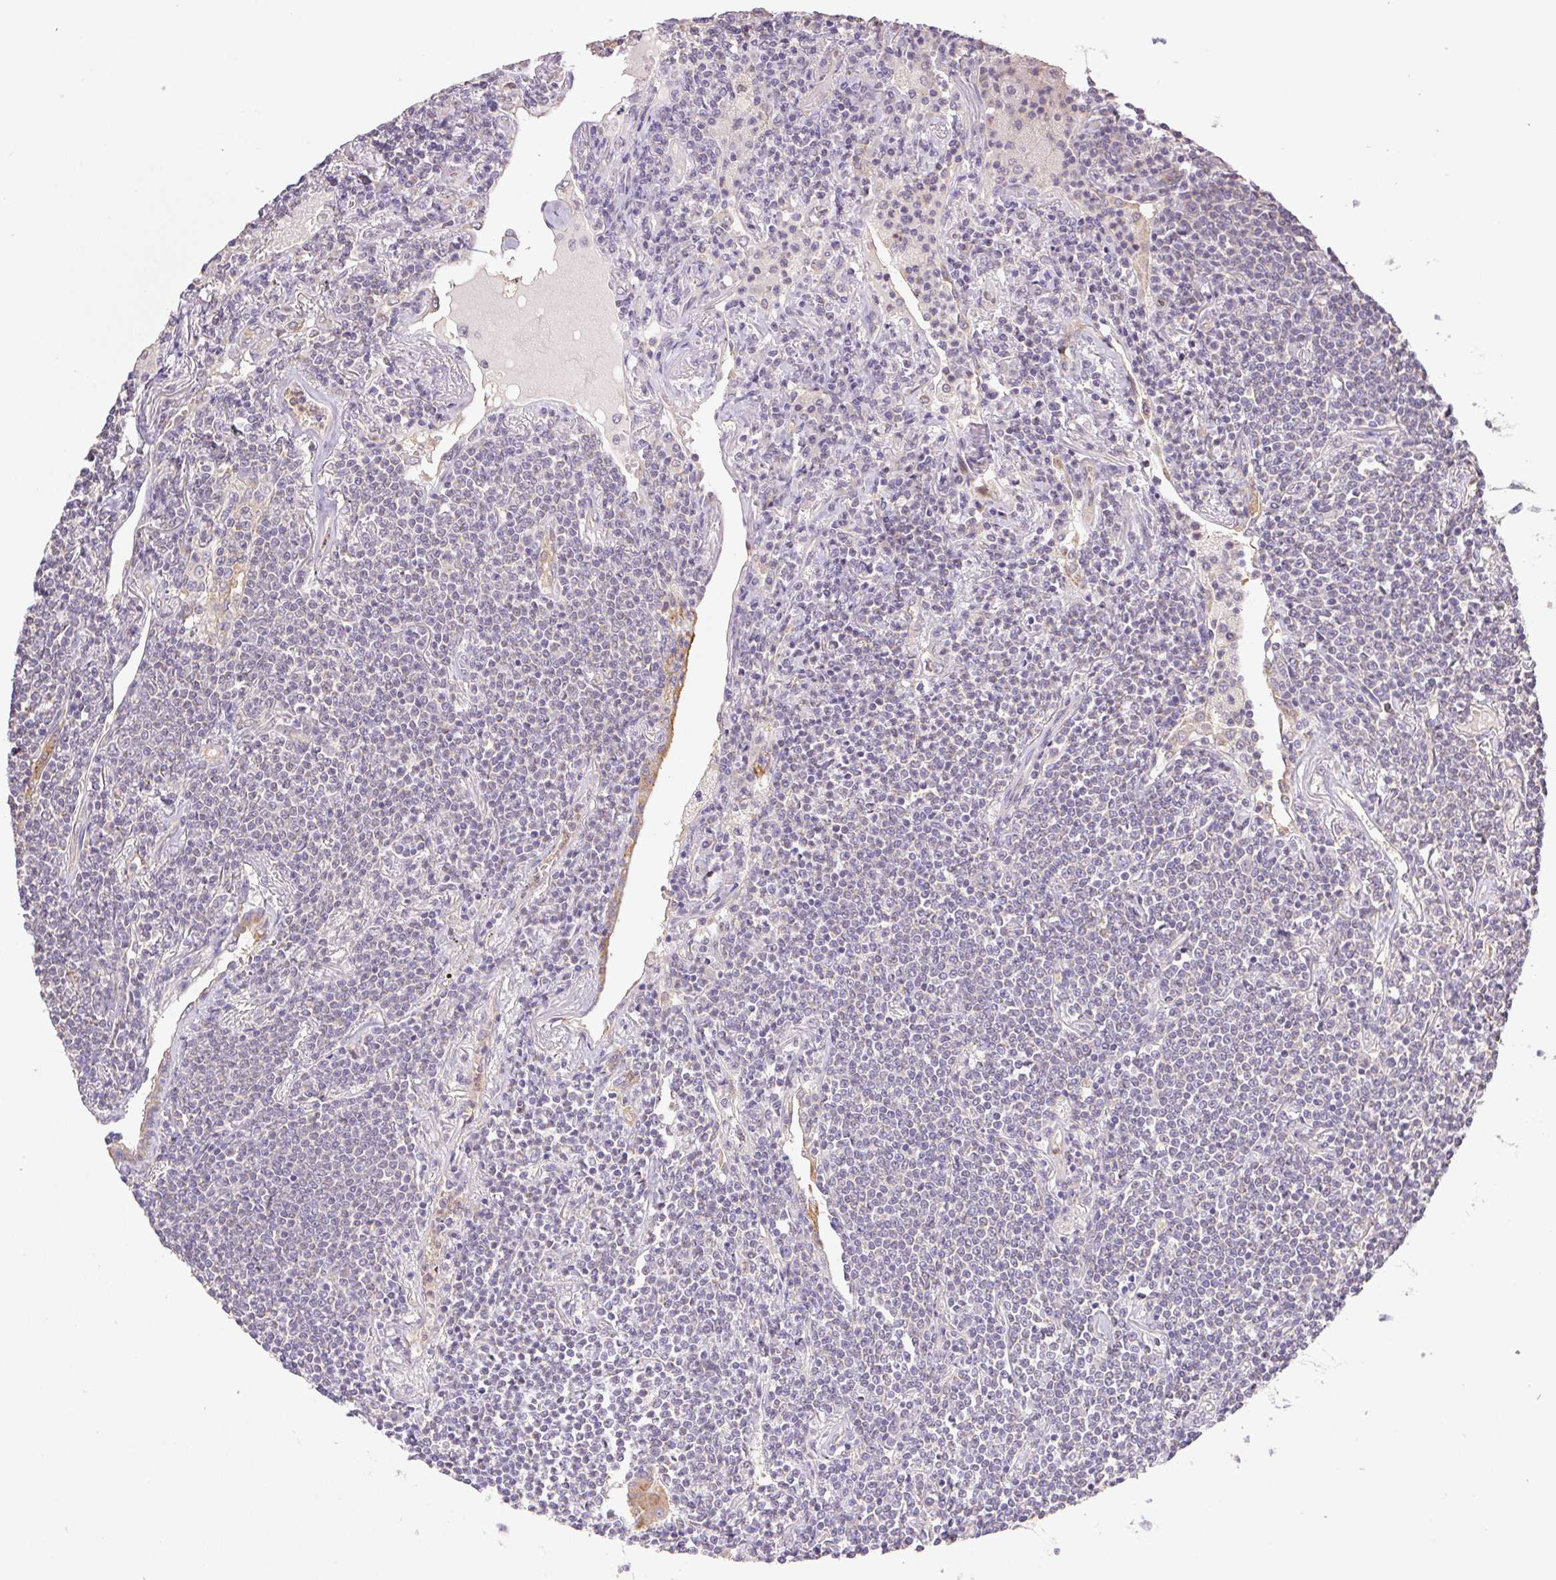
{"staining": {"intensity": "negative", "quantity": "none", "location": "none"}, "tissue": "lymphoma", "cell_type": "Tumor cells", "image_type": "cancer", "snomed": [{"axis": "morphology", "description": "Malignant lymphoma, non-Hodgkin's type, Low grade"}, {"axis": "topography", "description": "Lung"}], "caption": "This is an IHC histopathology image of human malignant lymphoma, non-Hodgkin's type (low-grade). There is no positivity in tumor cells.", "gene": "RAB11A", "patient": {"sex": "female", "age": 71}}